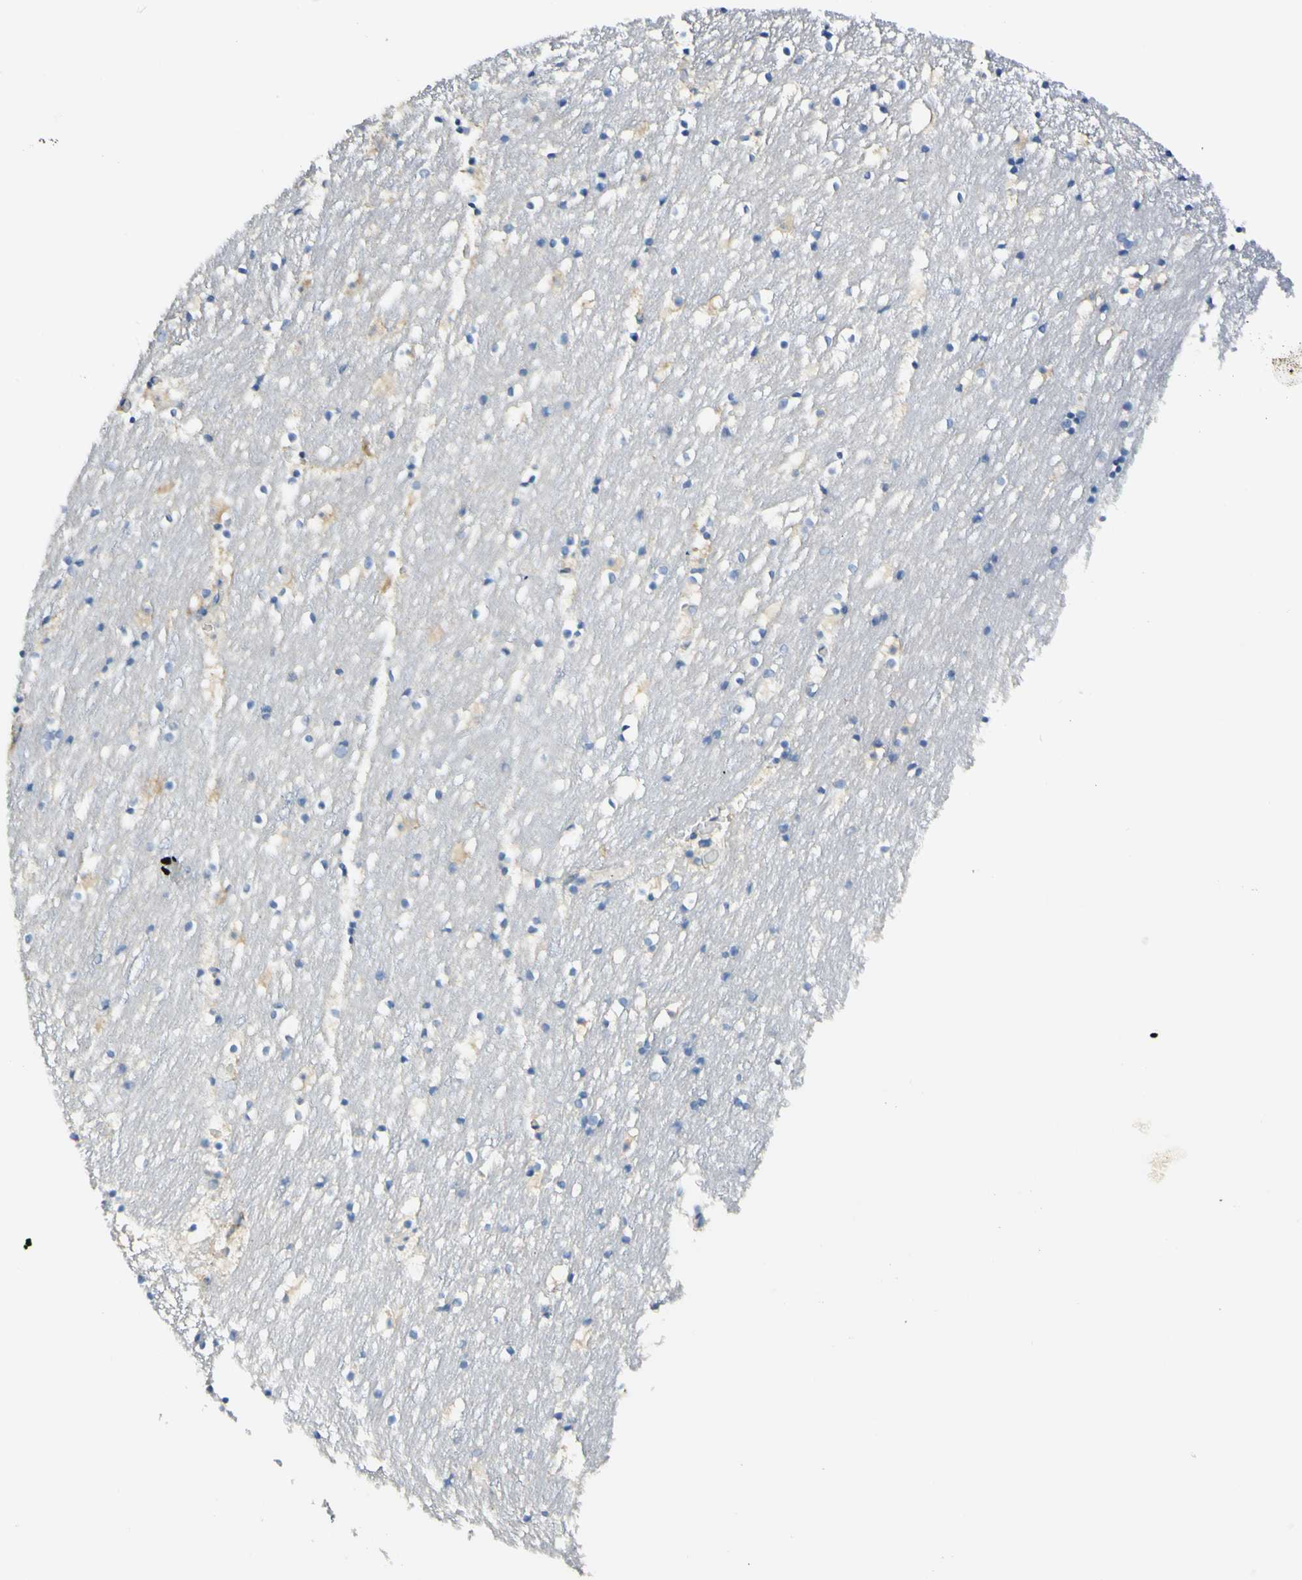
{"staining": {"intensity": "negative", "quantity": "none", "location": "none"}, "tissue": "caudate", "cell_type": "Glial cells", "image_type": "normal", "snomed": [{"axis": "morphology", "description": "Normal tissue, NOS"}, {"axis": "topography", "description": "Lateral ventricle wall"}], "caption": "High power microscopy image of an IHC histopathology image of unremarkable caudate, revealing no significant staining in glial cells.", "gene": "GCNT3", "patient": {"sex": "male", "age": 45}}